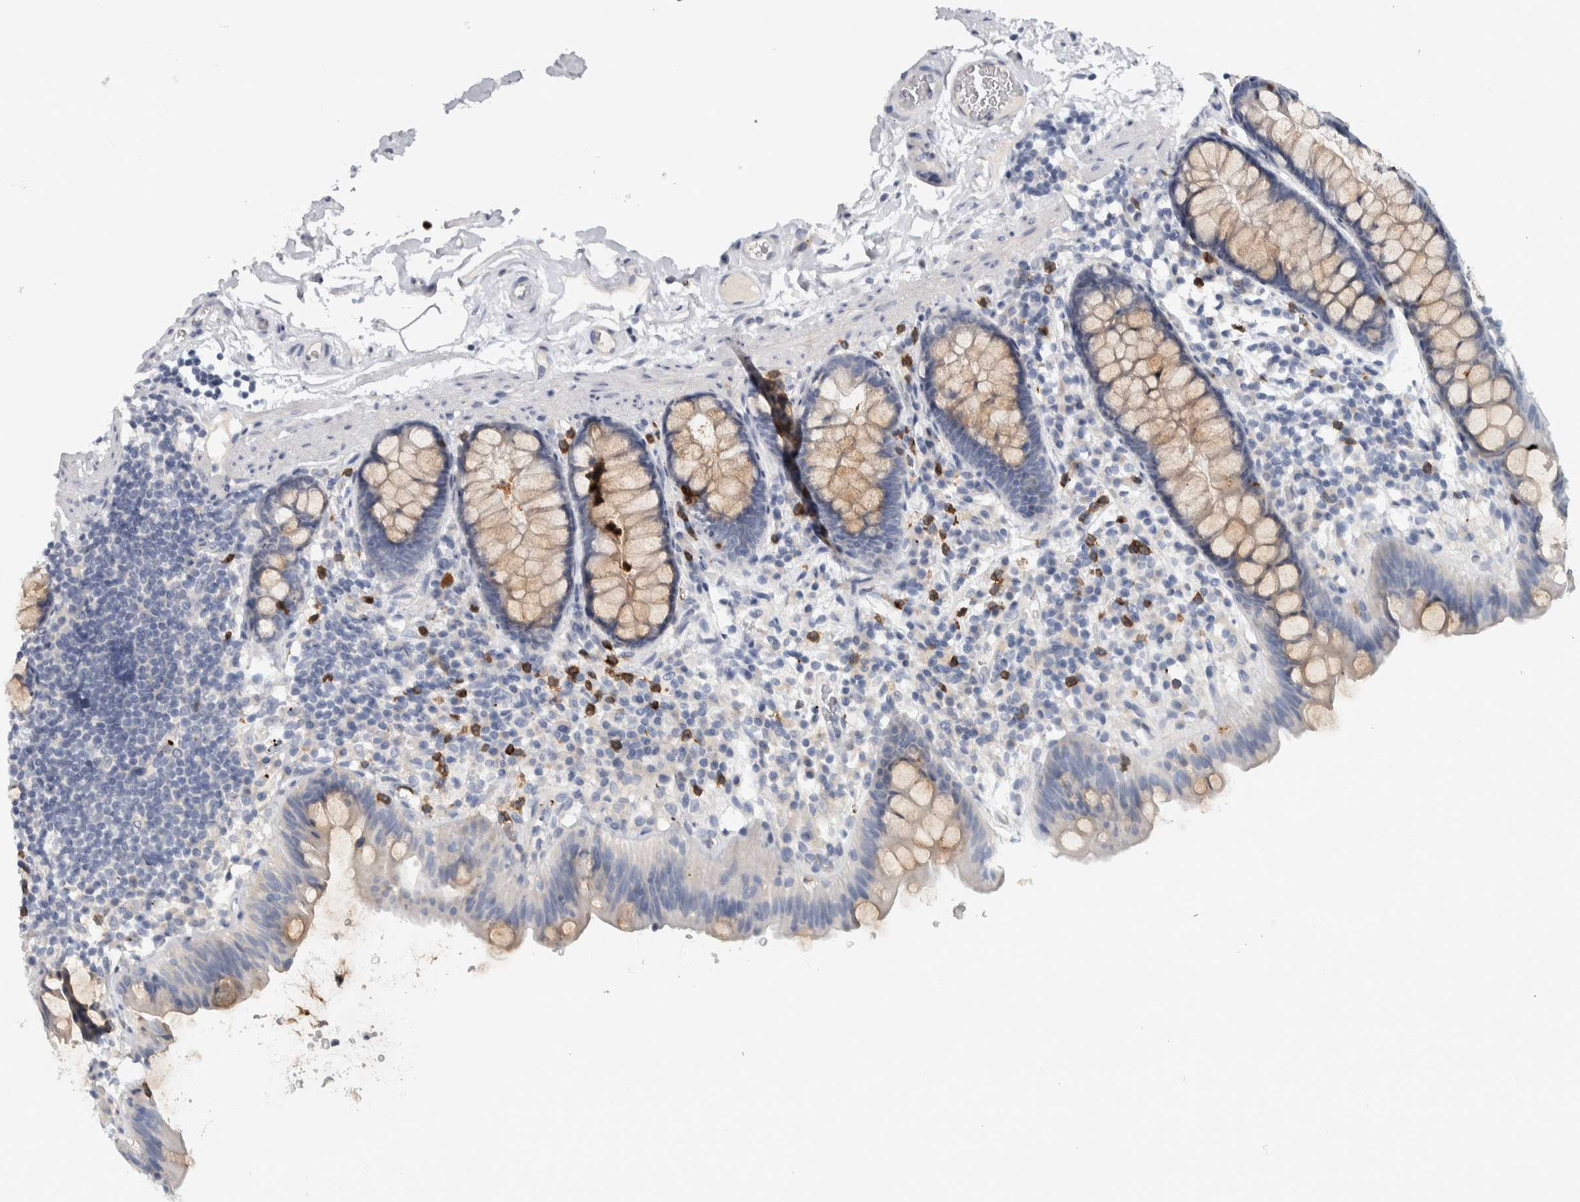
{"staining": {"intensity": "negative", "quantity": "none", "location": "none"}, "tissue": "colon", "cell_type": "Endothelial cells", "image_type": "normal", "snomed": [{"axis": "morphology", "description": "Normal tissue, NOS"}, {"axis": "topography", "description": "Colon"}], "caption": "The immunohistochemistry (IHC) photomicrograph has no significant expression in endothelial cells of colon.", "gene": "ADPRM", "patient": {"sex": "female", "age": 80}}